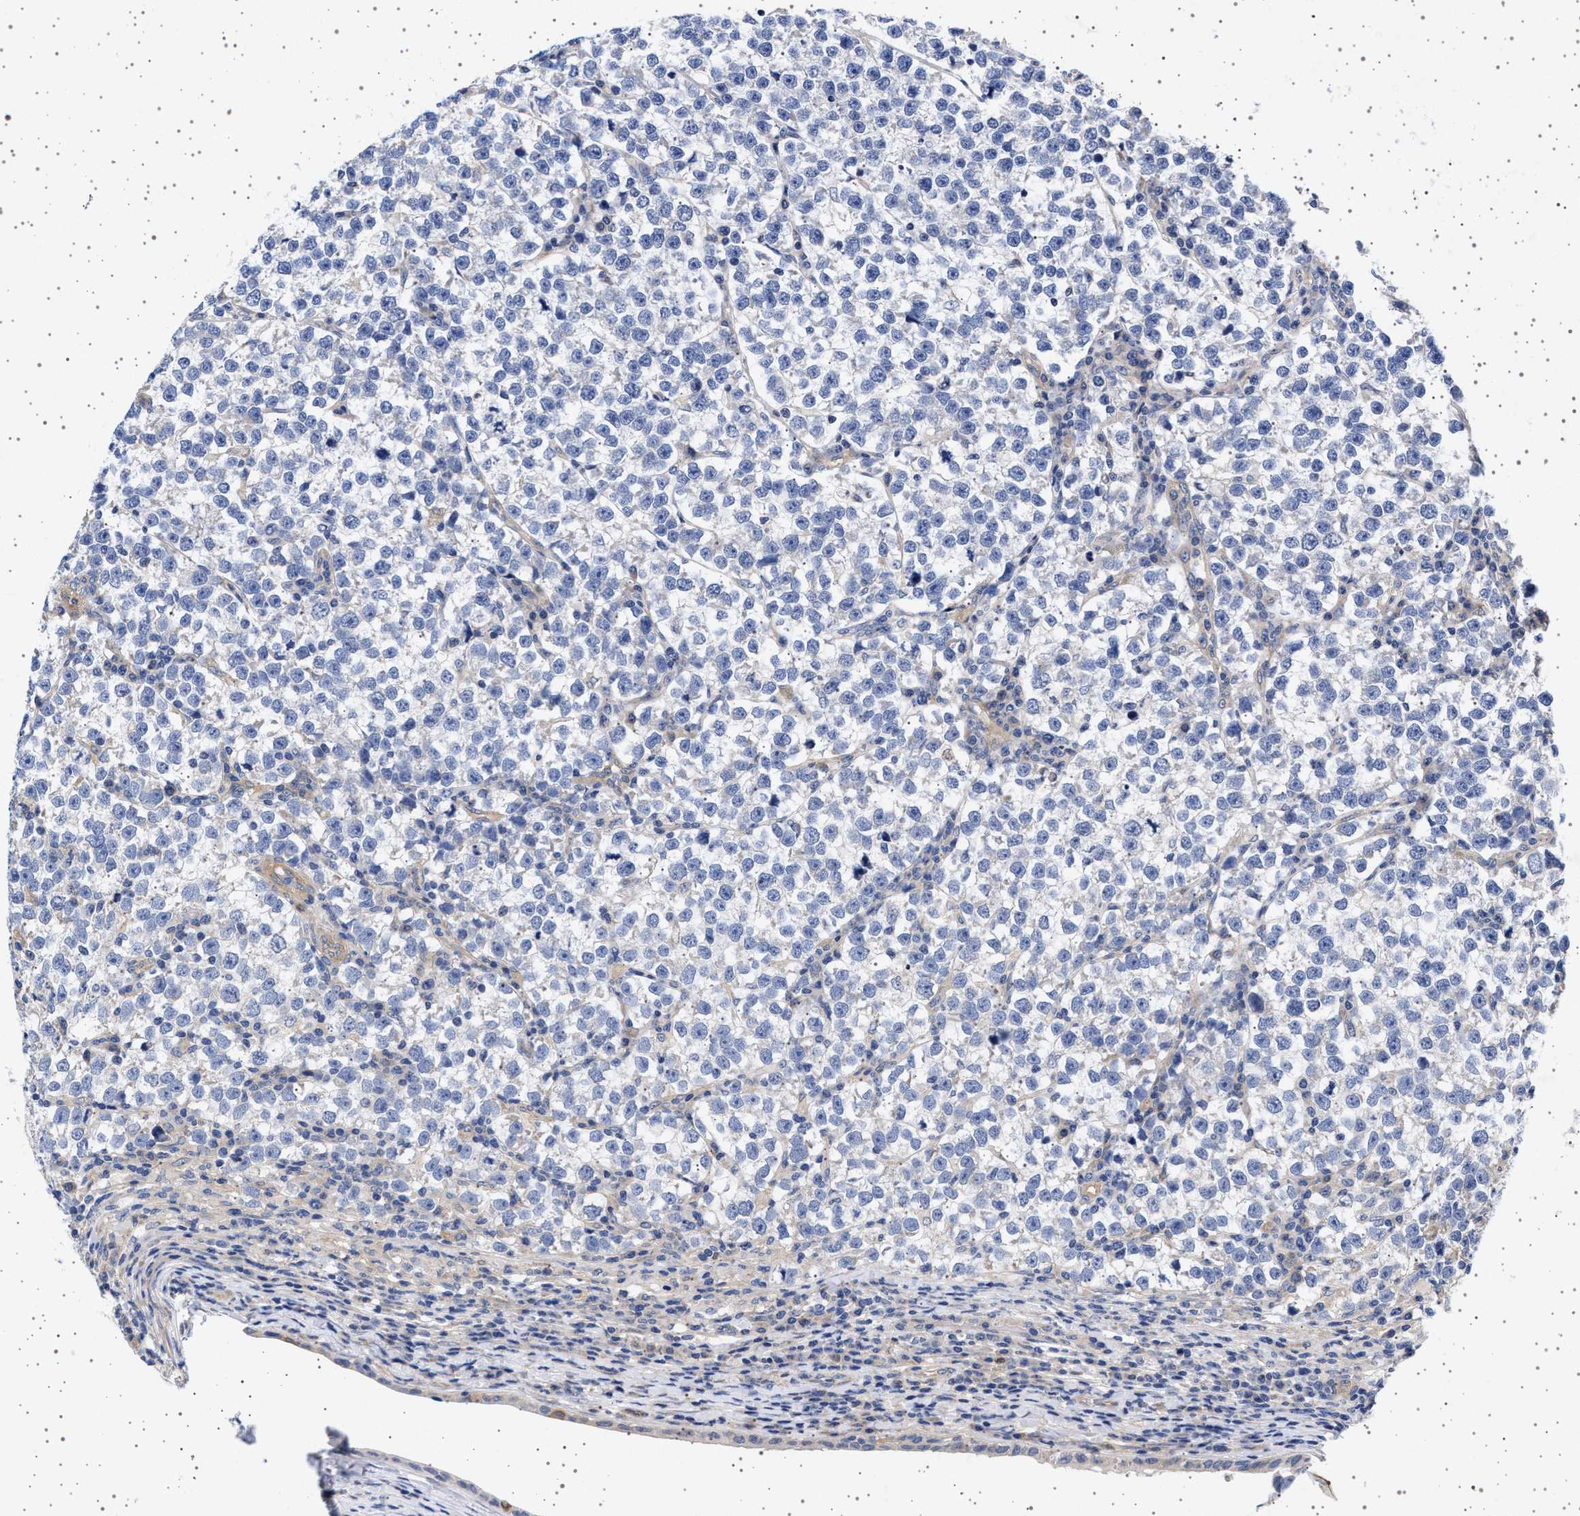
{"staining": {"intensity": "negative", "quantity": "none", "location": "none"}, "tissue": "testis cancer", "cell_type": "Tumor cells", "image_type": "cancer", "snomed": [{"axis": "morphology", "description": "Normal tissue, NOS"}, {"axis": "morphology", "description": "Seminoma, NOS"}, {"axis": "topography", "description": "Testis"}], "caption": "The immunohistochemistry micrograph has no significant staining in tumor cells of testis seminoma tissue.", "gene": "TRMT10B", "patient": {"sex": "male", "age": 43}}